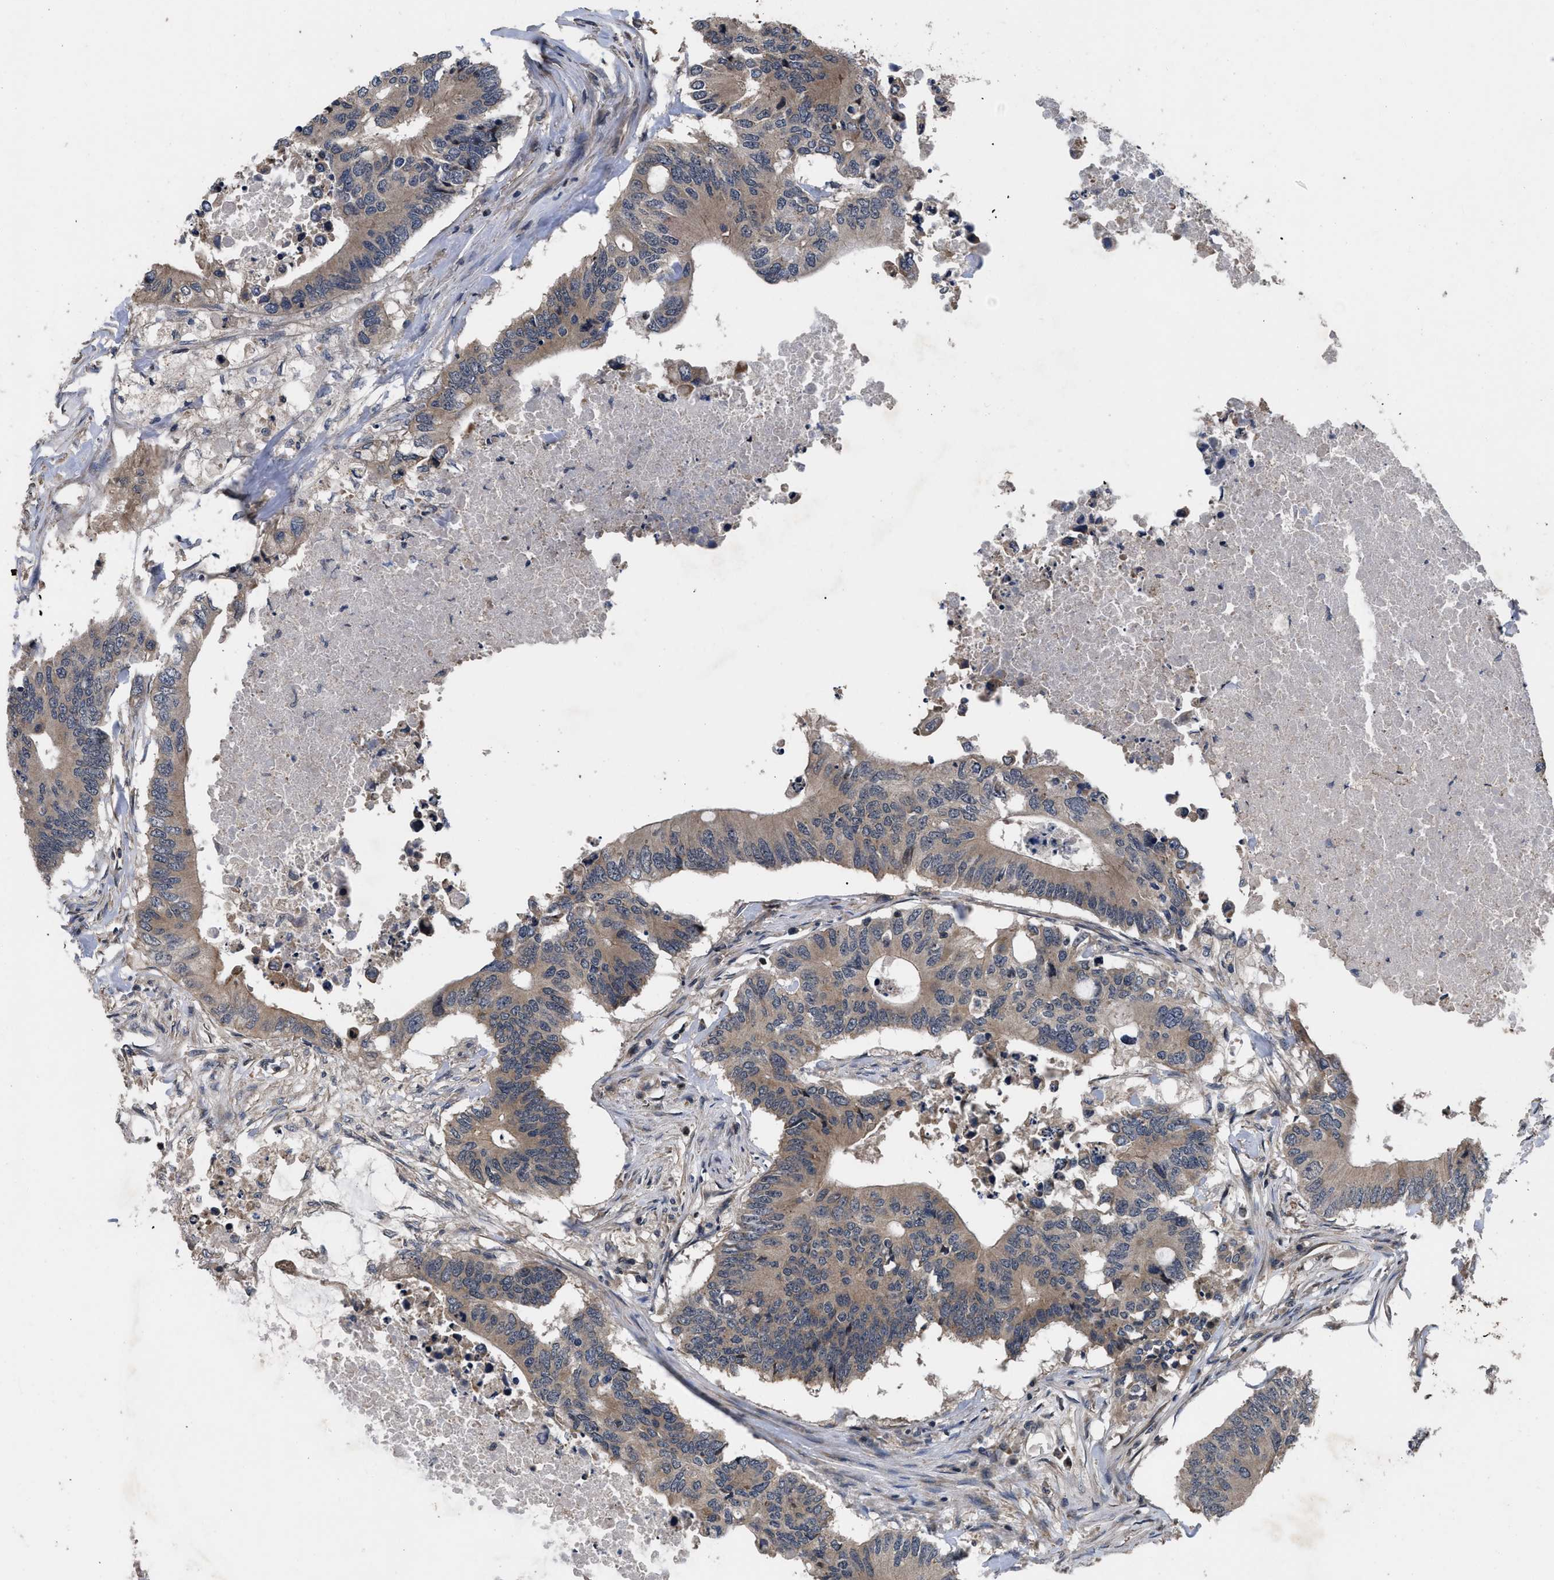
{"staining": {"intensity": "moderate", "quantity": "25%-75%", "location": "cytoplasmic/membranous"}, "tissue": "colorectal cancer", "cell_type": "Tumor cells", "image_type": "cancer", "snomed": [{"axis": "morphology", "description": "Adenocarcinoma, NOS"}, {"axis": "topography", "description": "Colon"}], "caption": "This is a micrograph of IHC staining of adenocarcinoma (colorectal), which shows moderate positivity in the cytoplasmic/membranous of tumor cells.", "gene": "DNAJC14", "patient": {"sex": "male", "age": 71}}